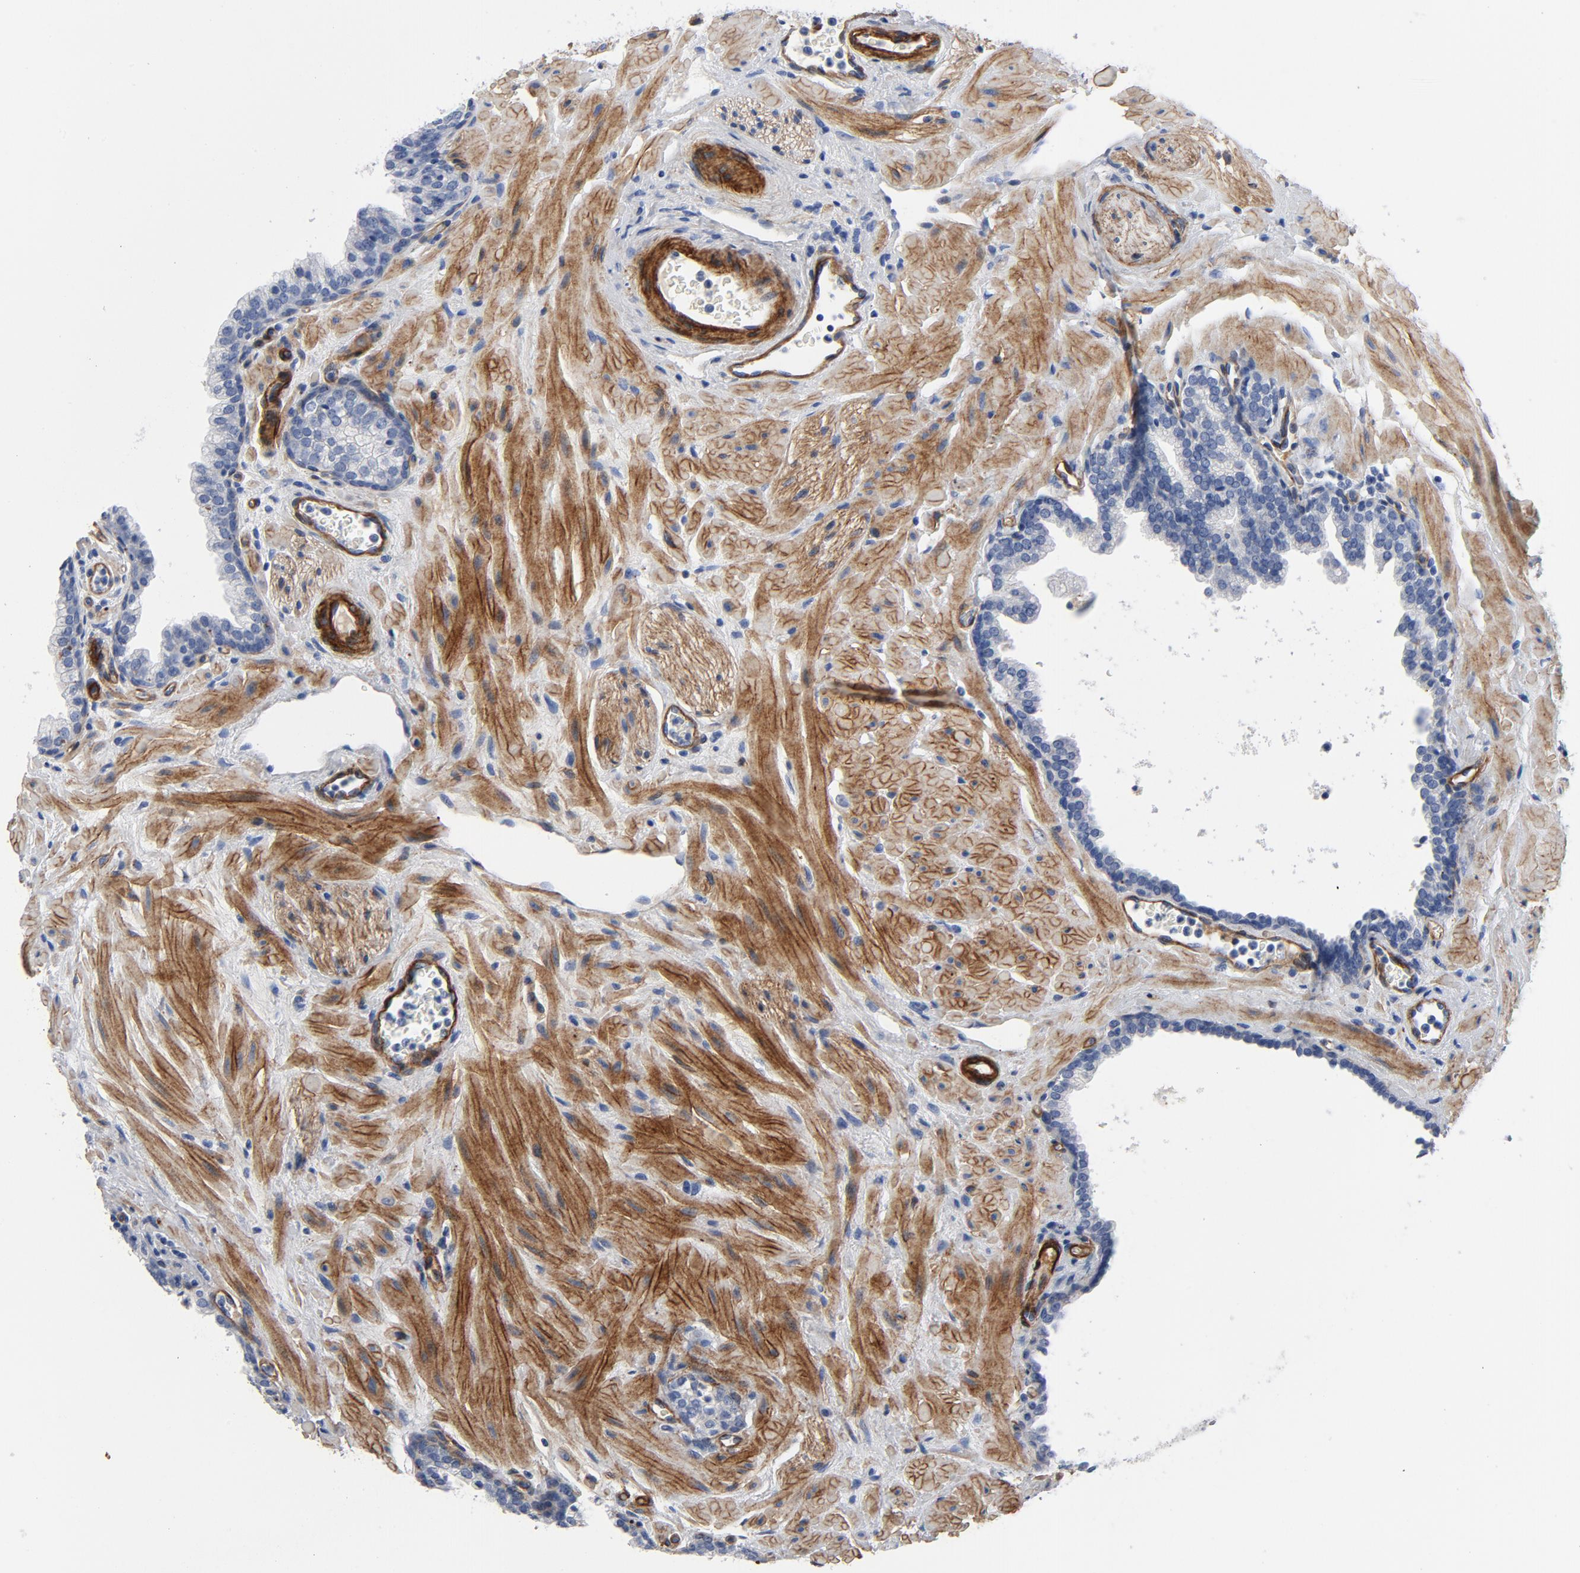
{"staining": {"intensity": "negative", "quantity": "none", "location": "none"}, "tissue": "prostate", "cell_type": "Glandular cells", "image_type": "normal", "snomed": [{"axis": "morphology", "description": "Normal tissue, NOS"}, {"axis": "topography", "description": "Prostate"}], "caption": "This is an immunohistochemistry (IHC) image of normal human prostate. There is no expression in glandular cells.", "gene": "LAMC1", "patient": {"sex": "male", "age": 60}}